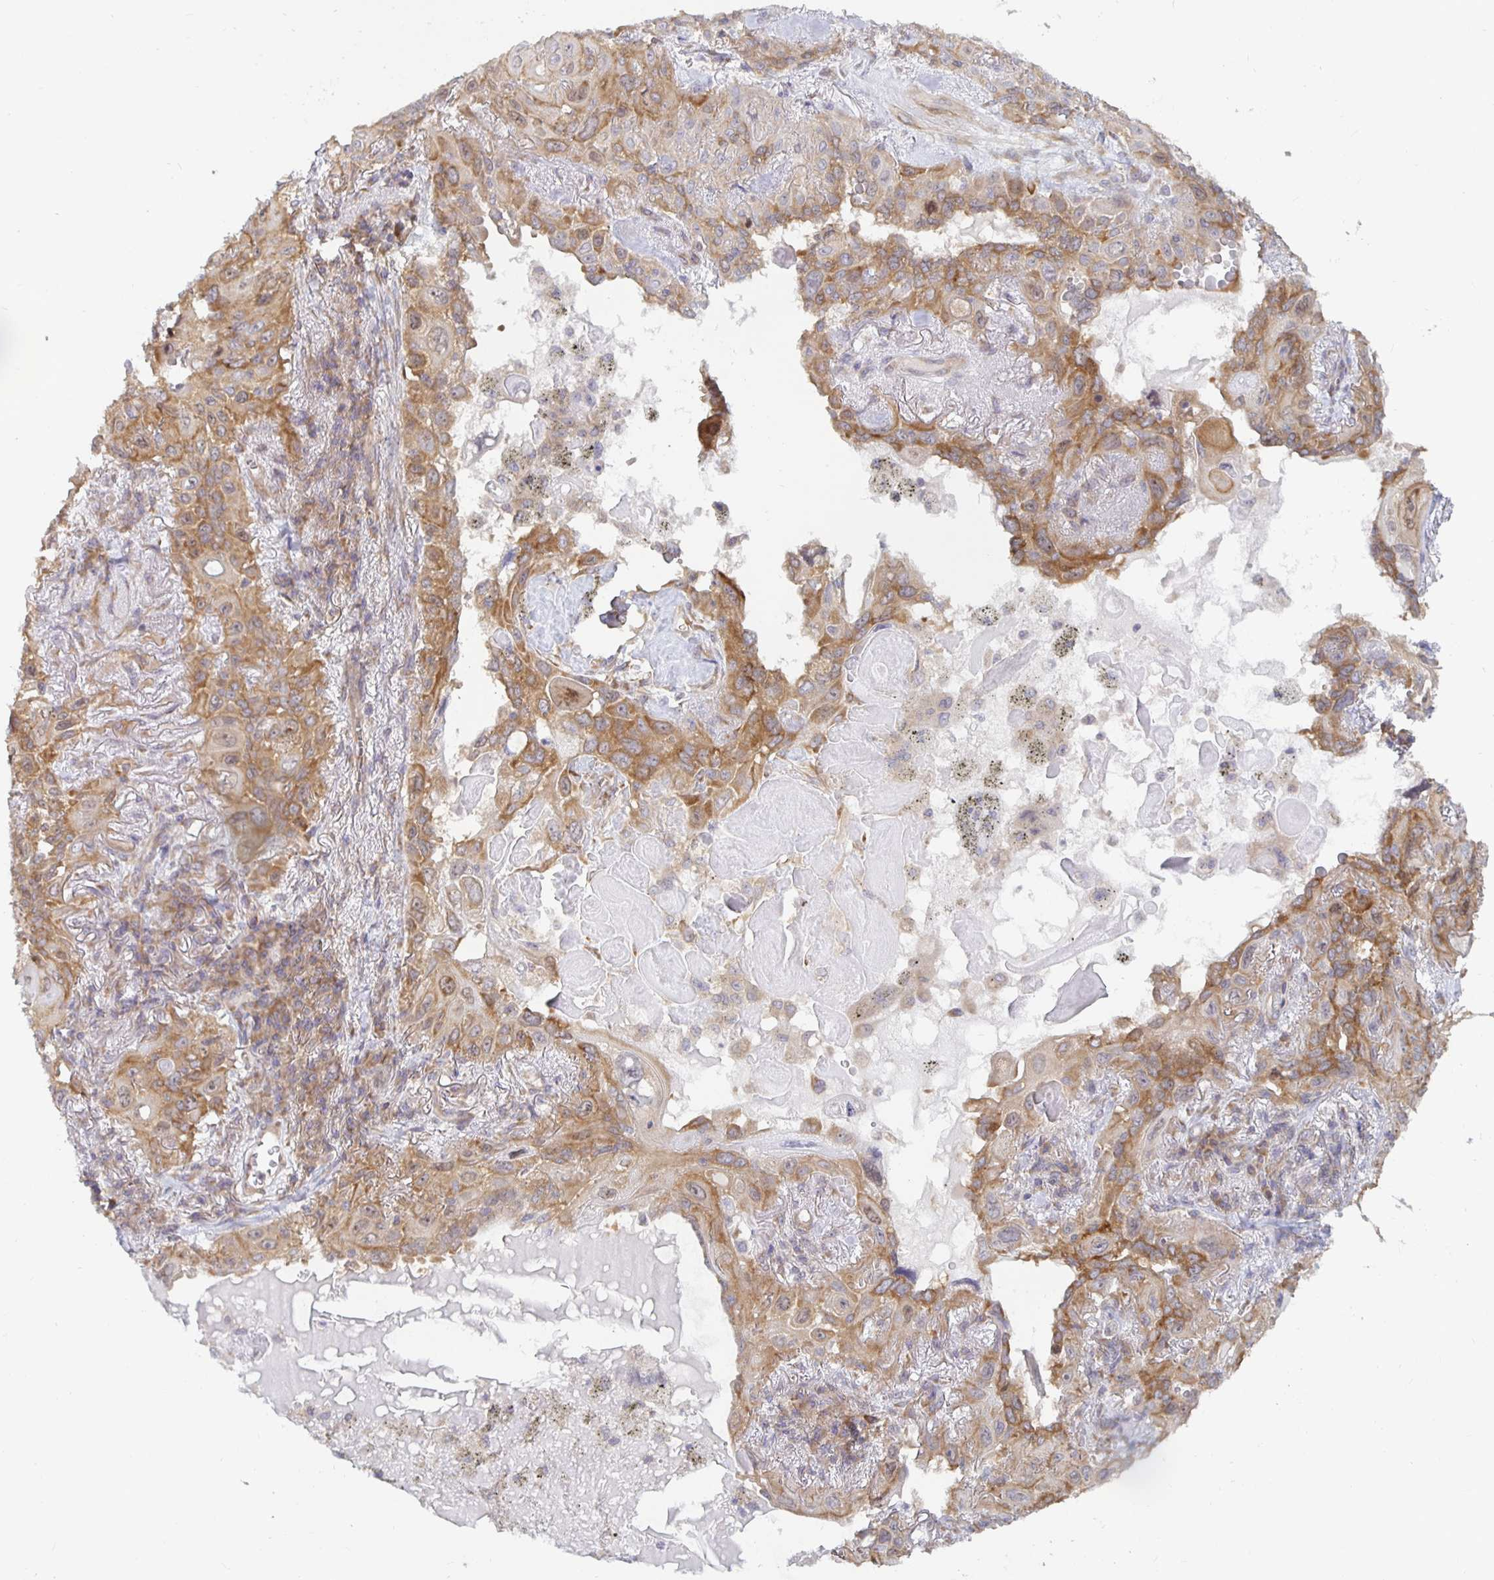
{"staining": {"intensity": "moderate", "quantity": ">75%", "location": "cytoplasmic/membranous"}, "tissue": "lung cancer", "cell_type": "Tumor cells", "image_type": "cancer", "snomed": [{"axis": "morphology", "description": "Squamous cell carcinoma, NOS"}, {"axis": "topography", "description": "Lung"}], "caption": "The immunohistochemical stain labels moderate cytoplasmic/membranous positivity in tumor cells of lung squamous cell carcinoma tissue. (DAB (3,3'-diaminobenzidine) = brown stain, brightfield microscopy at high magnification).", "gene": "PDAP1", "patient": {"sex": "male", "age": 79}}